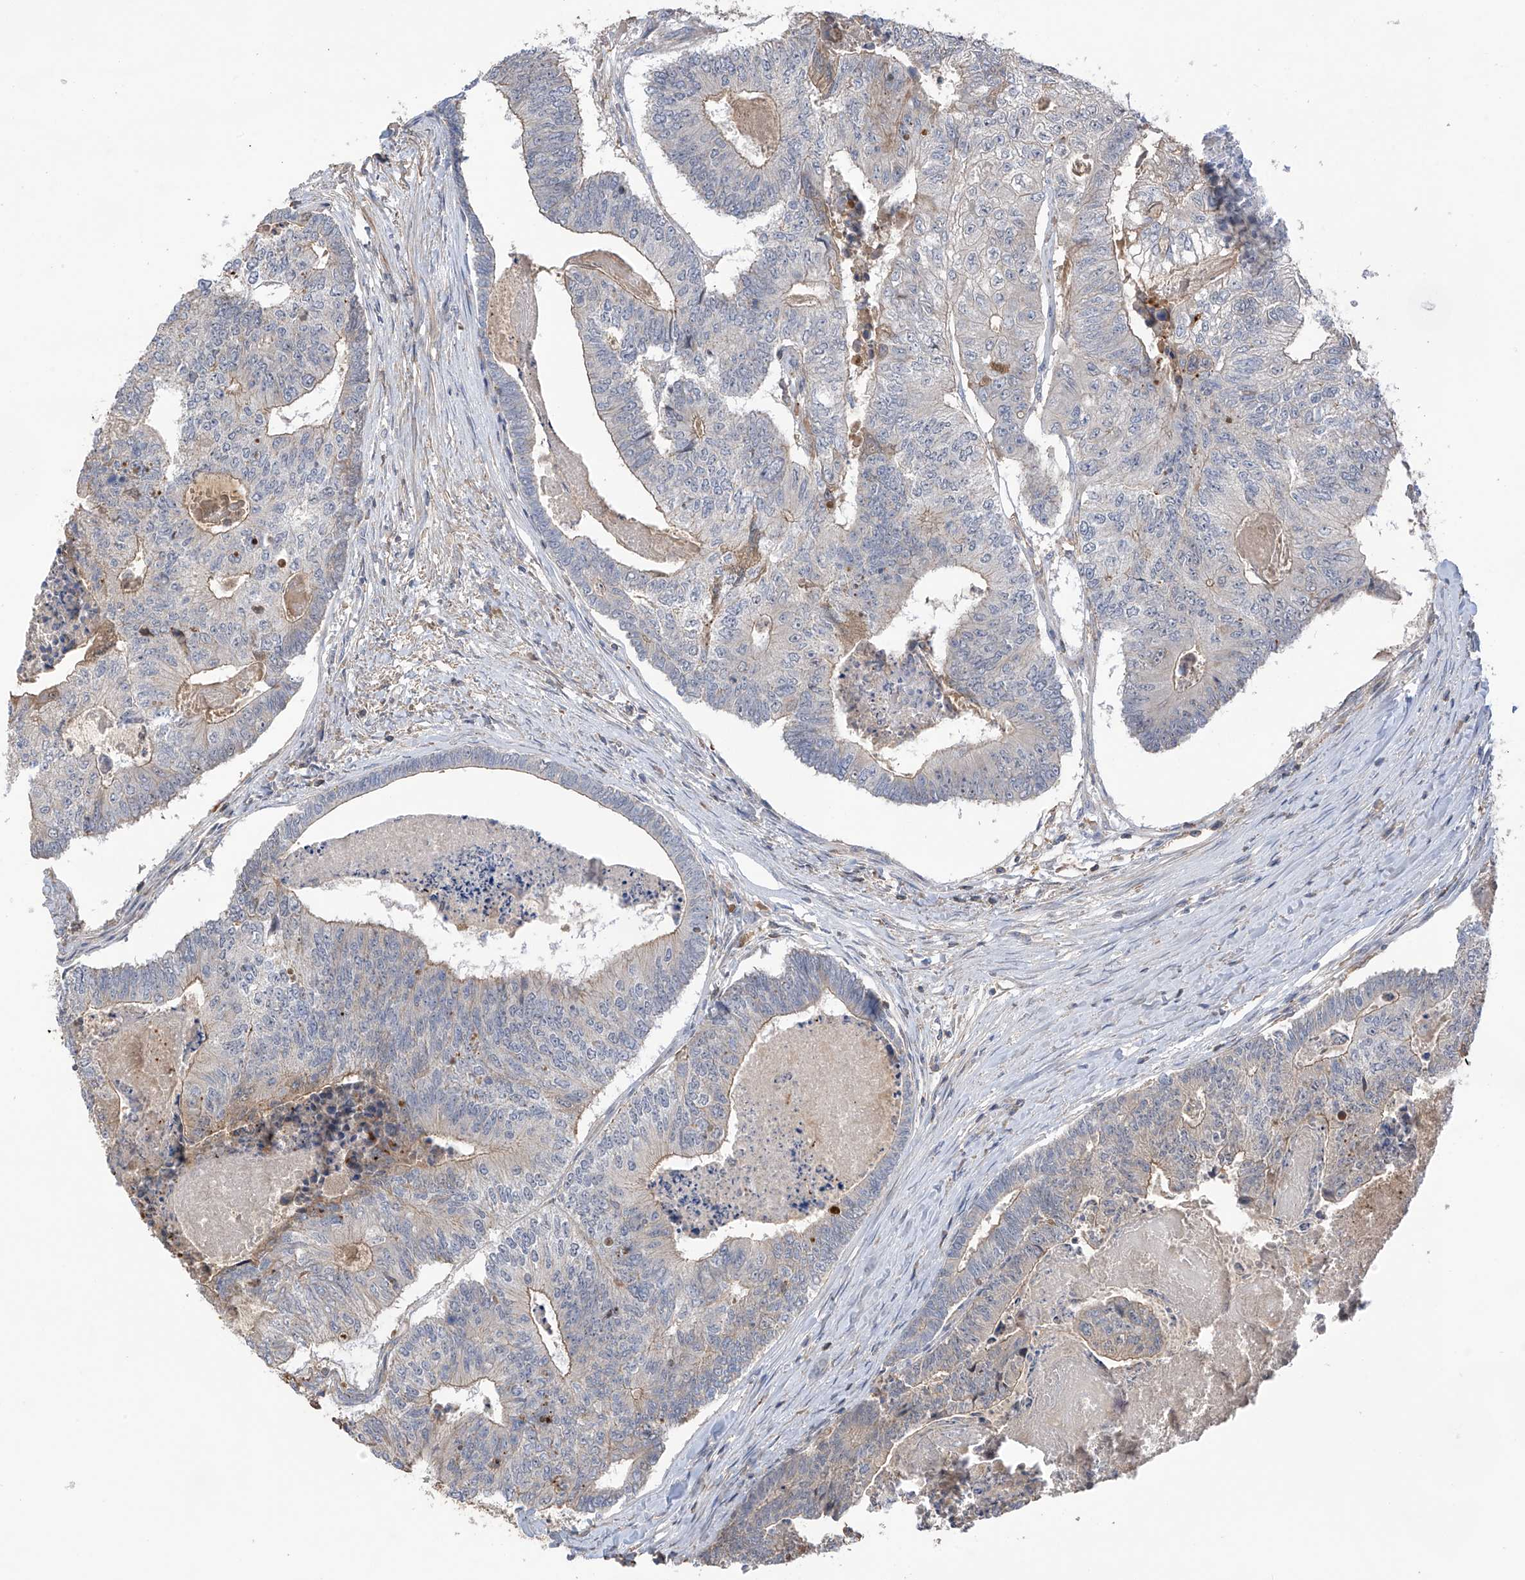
{"staining": {"intensity": "weak", "quantity": "<25%", "location": "cytoplasmic/membranous"}, "tissue": "colorectal cancer", "cell_type": "Tumor cells", "image_type": "cancer", "snomed": [{"axis": "morphology", "description": "Adenocarcinoma, NOS"}, {"axis": "topography", "description": "Colon"}], "caption": "DAB immunohistochemical staining of human adenocarcinoma (colorectal) exhibits no significant positivity in tumor cells. The staining is performed using DAB (3,3'-diaminobenzidine) brown chromogen with nuclei counter-stained in using hematoxylin.", "gene": "SLFN14", "patient": {"sex": "female", "age": 67}}